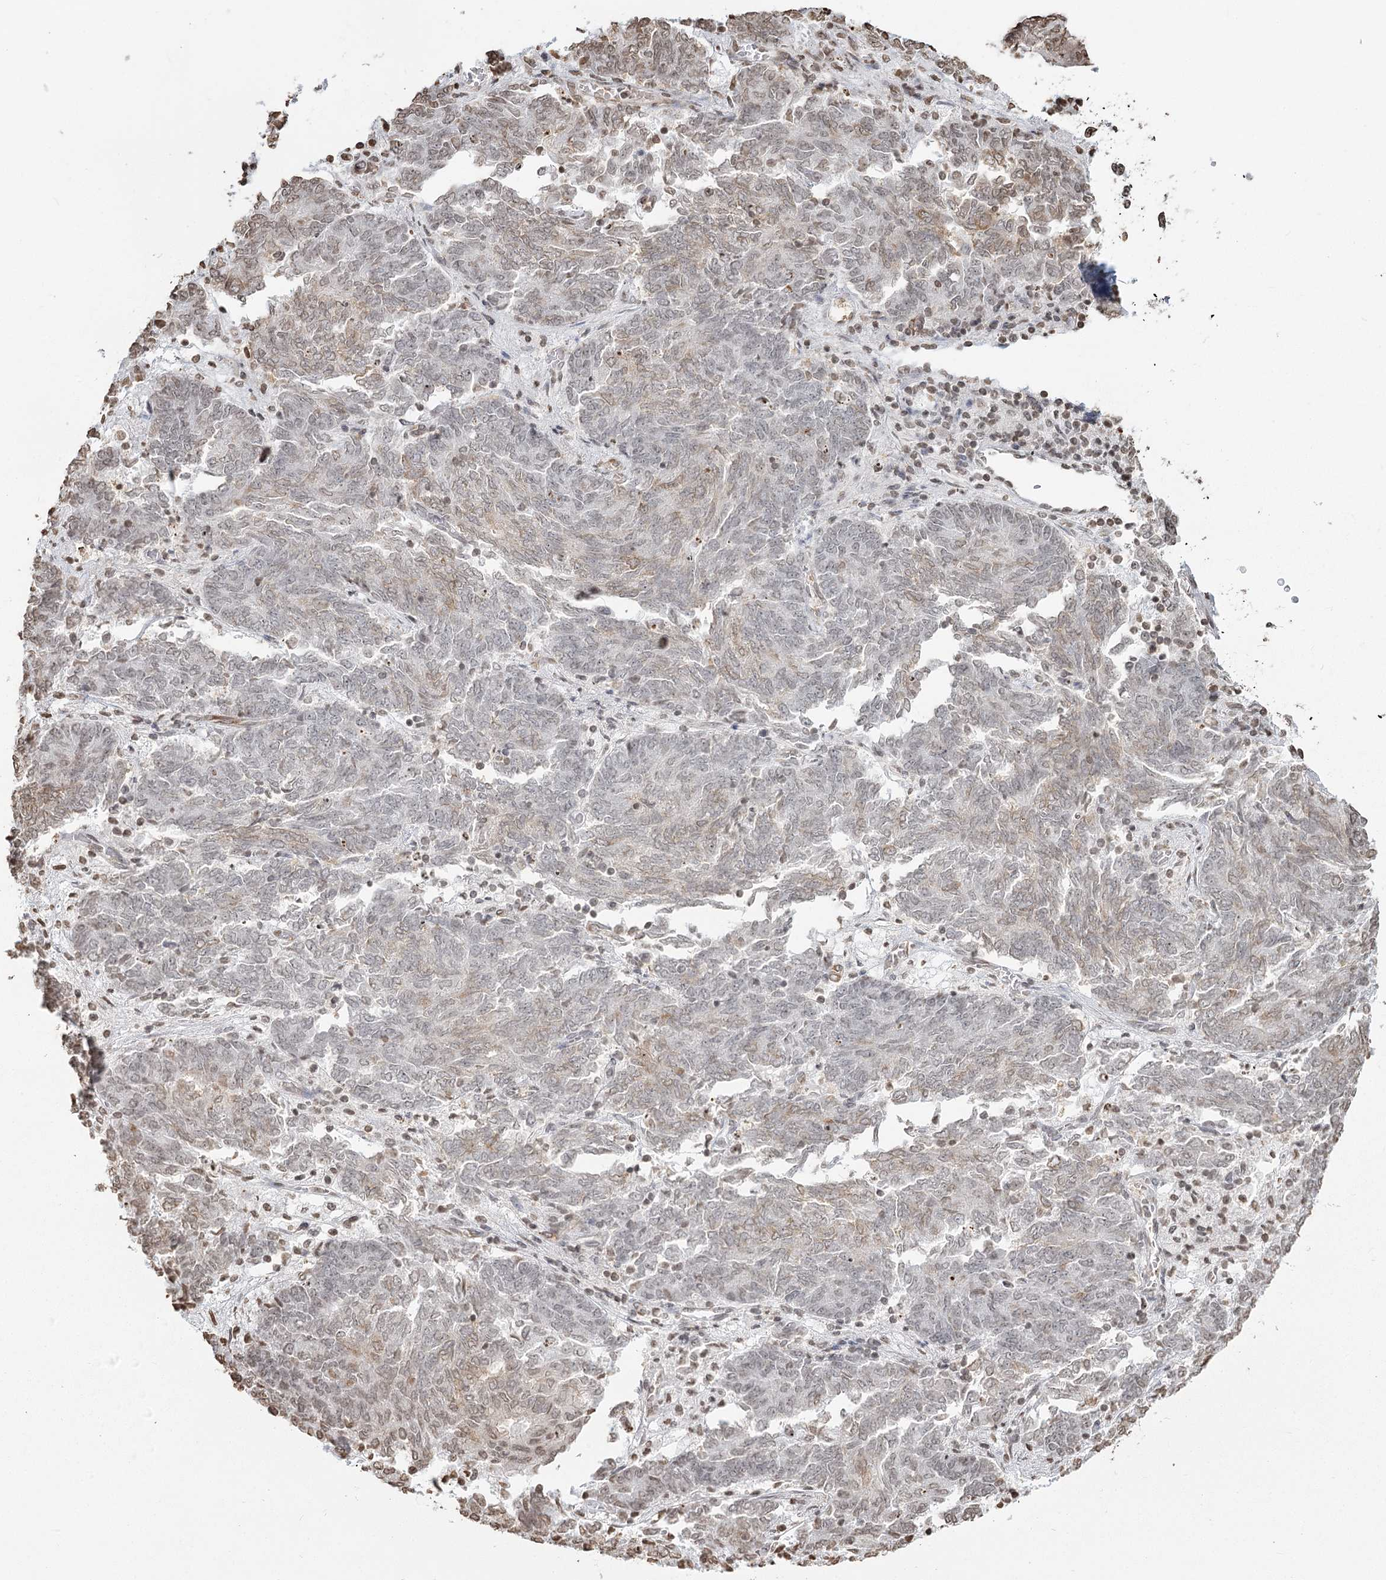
{"staining": {"intensity": "weak", "quantity": "<25%", "location": "cytoplasmic/membranous,nuclear"}, "tissue": "endometrial cancer", "cell_type": "Tumor cells", "image_type": "cancer", "snomed": [{"axis": "morphology", "description": "Adenocarcinoma, NOS"}, {"axis": "topography", "description": "Endometrium"}], "caption": "Tumor cells are negative for brown protein staining in endometrial adenocarcinoma.", "gene": "FAM13A", "patient": {"sex": "female", "age": 80}}